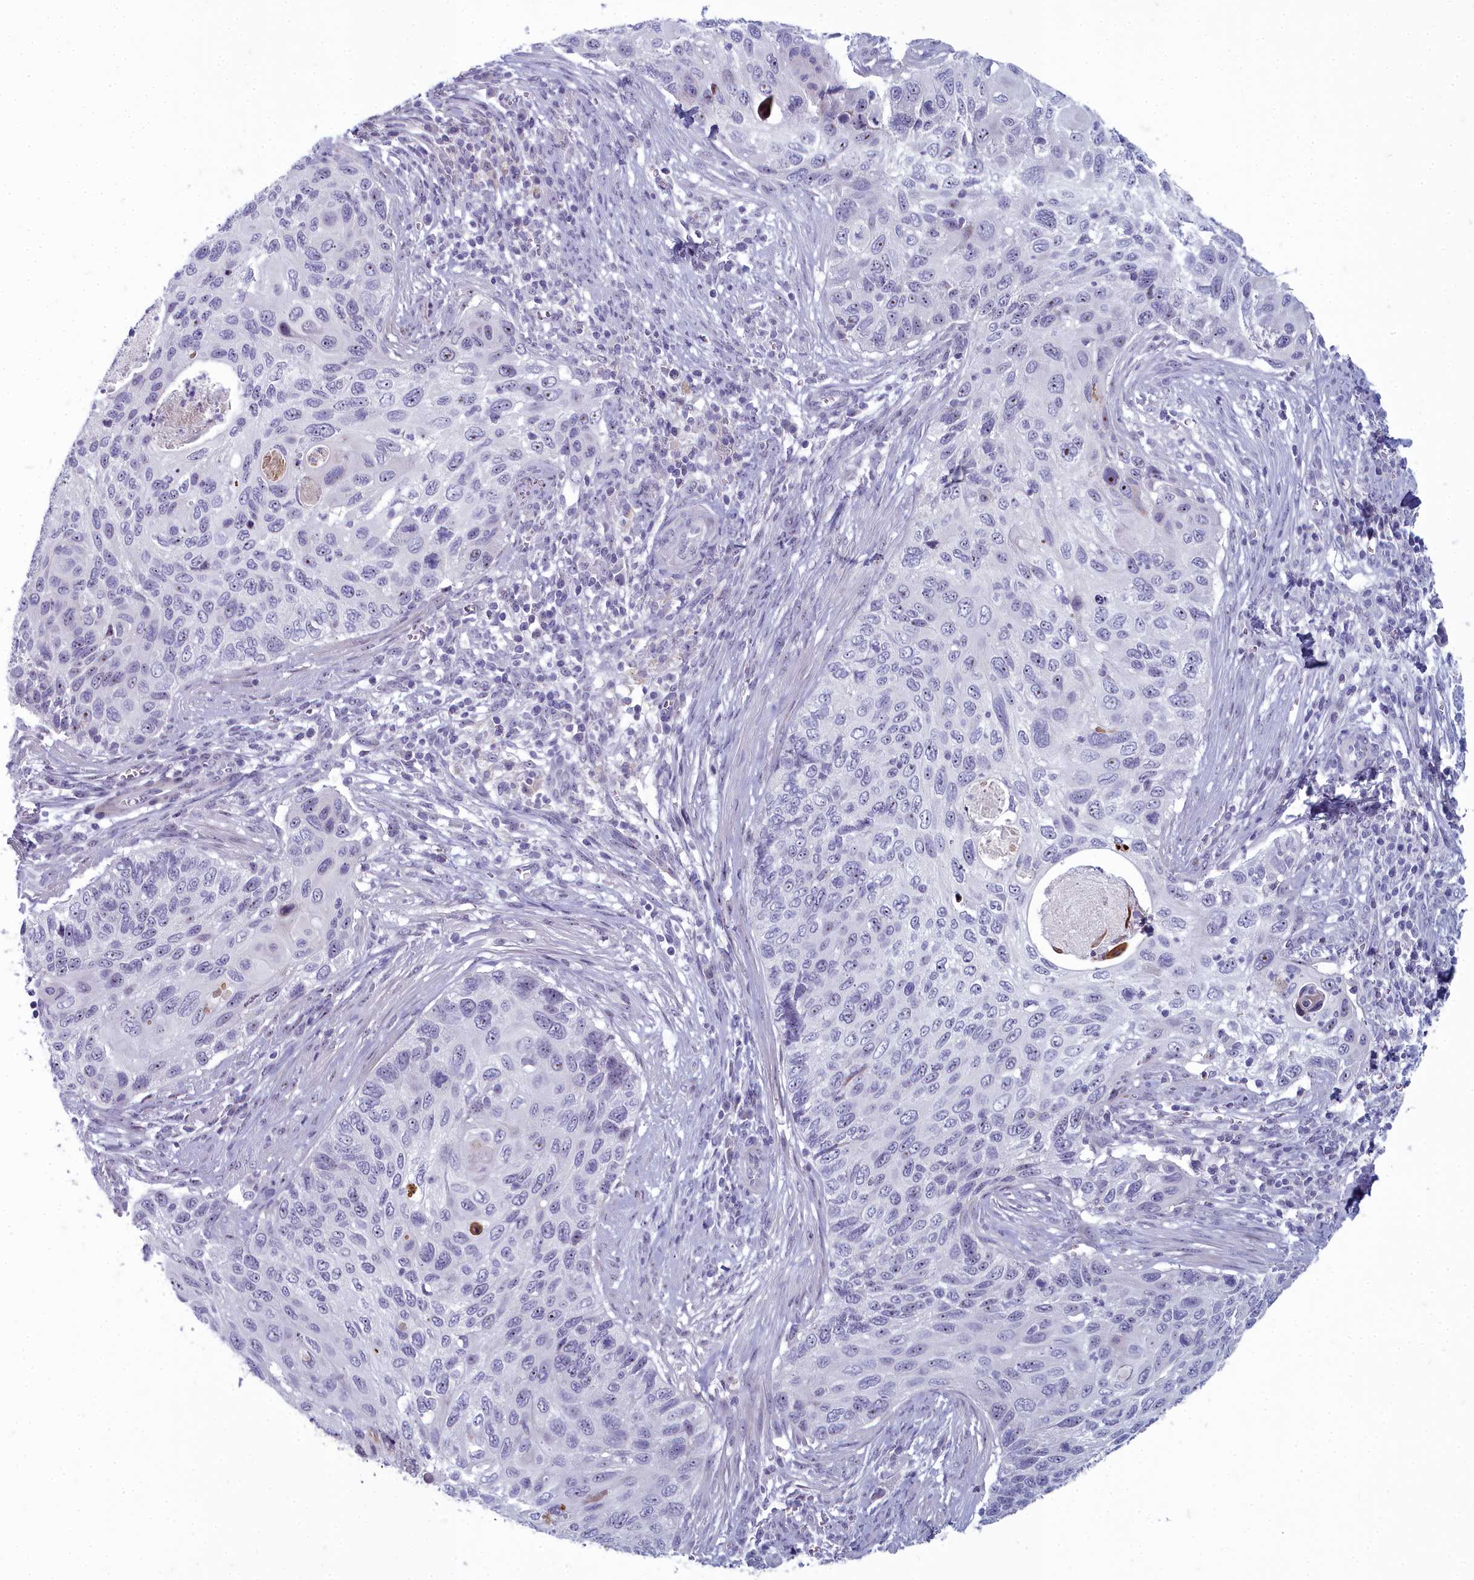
{"staining": {"intensity": "moderate", "quantity": "<25%", "location": "nuclear"}, "tissue": "cervical cancer", "cell_type": "Tumor cells", "image_type": "cancer", "snomed": [{"axis": "morphology", "description": "Squamous cell carcinoma, NOS"}, {"axis": "topography", "description": "Cervix"}], "caption": "Cervical squamous cell carcinoma stained with IHC reveals moderate nuclear staining in approximately <25% of tumor cells.", "gene": "INSYN2A", "patient": {"sex": "female", "age": 70}}